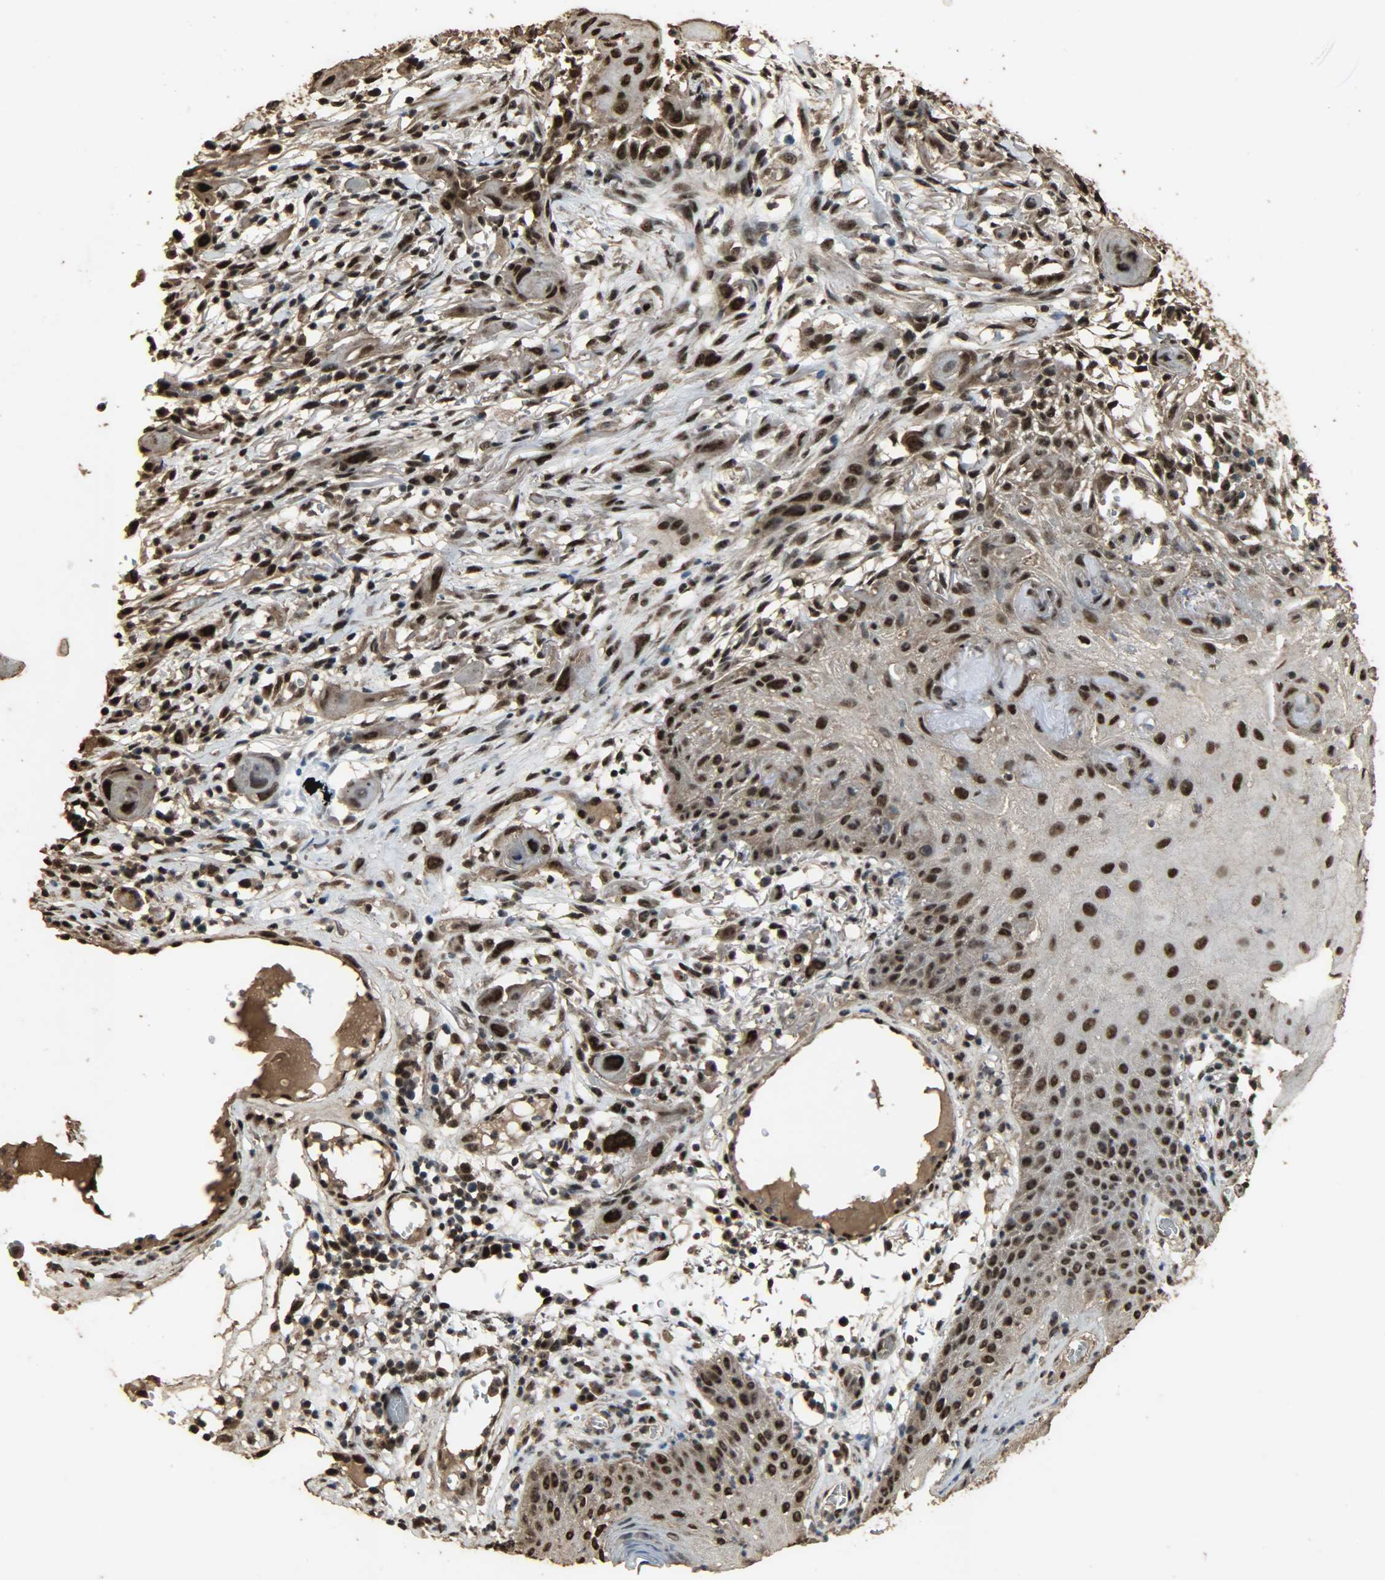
{"staining": {"intensity": "strong", "quantity": ">75%", "location": "cytoplasmic/membranous,nuclear"}, "tissue": "skin cancer", "cell_type": "Tumor cells", "image_type": "cancer", "snomed": [{"axis": "morphology", "description": "Normal tissue, NOS"}, {"axis": "morphology", "description": "Squamous cell carcinoma, NOS"}, {"axis": "topography", "description": "Skin"}], "caption": "Human skin cancer (squamous cell carcinoma) stained for a protein (brown) exhibits strong cytoplasmic/membranous and nuclear positive expression in about >75% of tumor cells.", "gene": "CCNT2", "patient": {"sex": "female", "age": 59}}